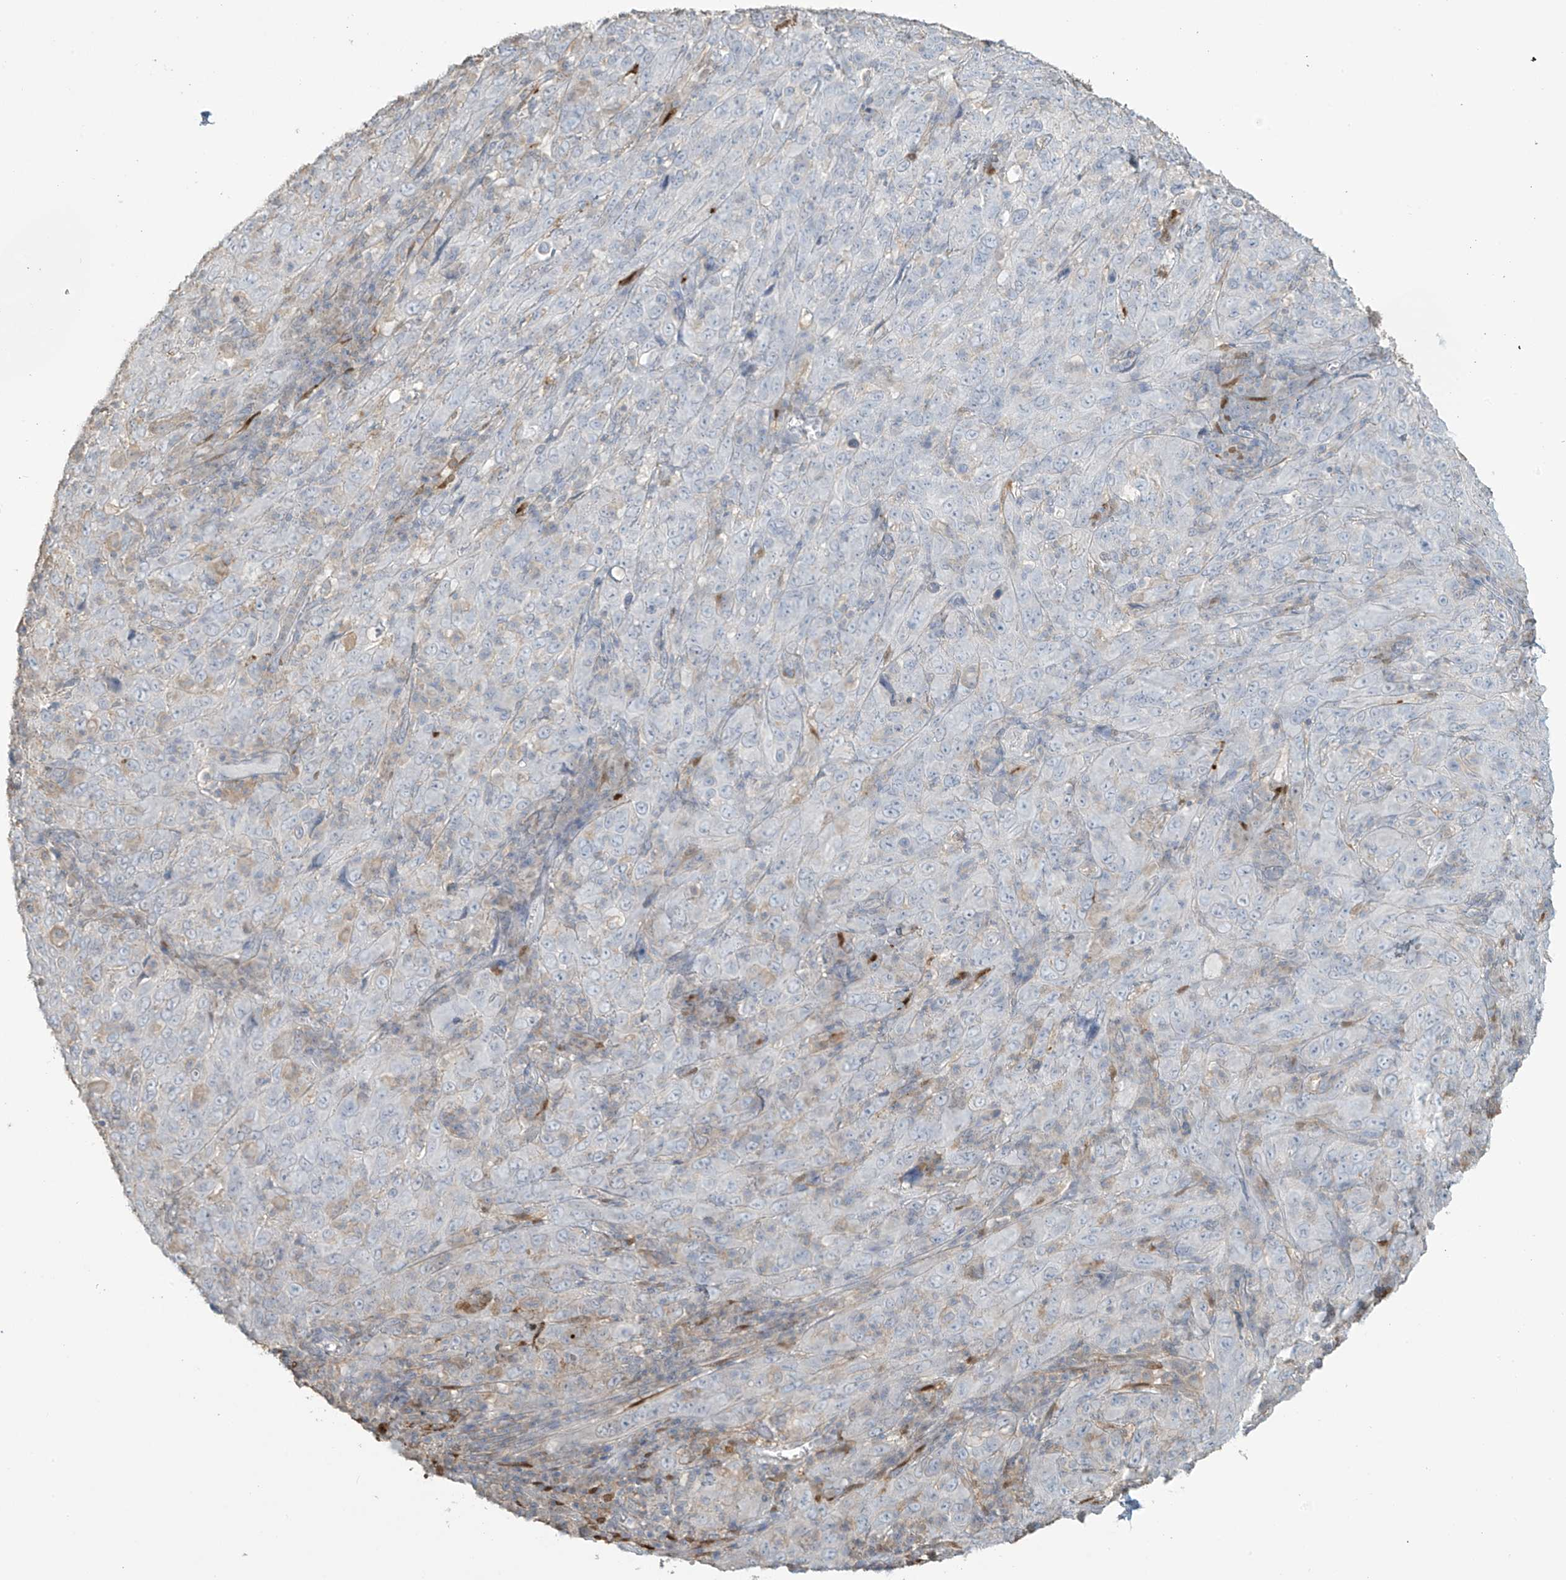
{"staining": {"intensity": "negative", "quantity": "none", "location": "none"}, "tissue": "cervical cancer", "cell_type": "Tumor cells", "image_type": "cancer", "snomed": [{"axis": "morphology", "description": "Squamous cell carcinoma, NOS"}, {"axis": "topography", "description": "Cervix"}], "caption": "The micrograph displays no significant positivity in tumor cells of cervical cancer.", "gene": "TAGAP", "patient": {"sex": "female", "age": 46}}